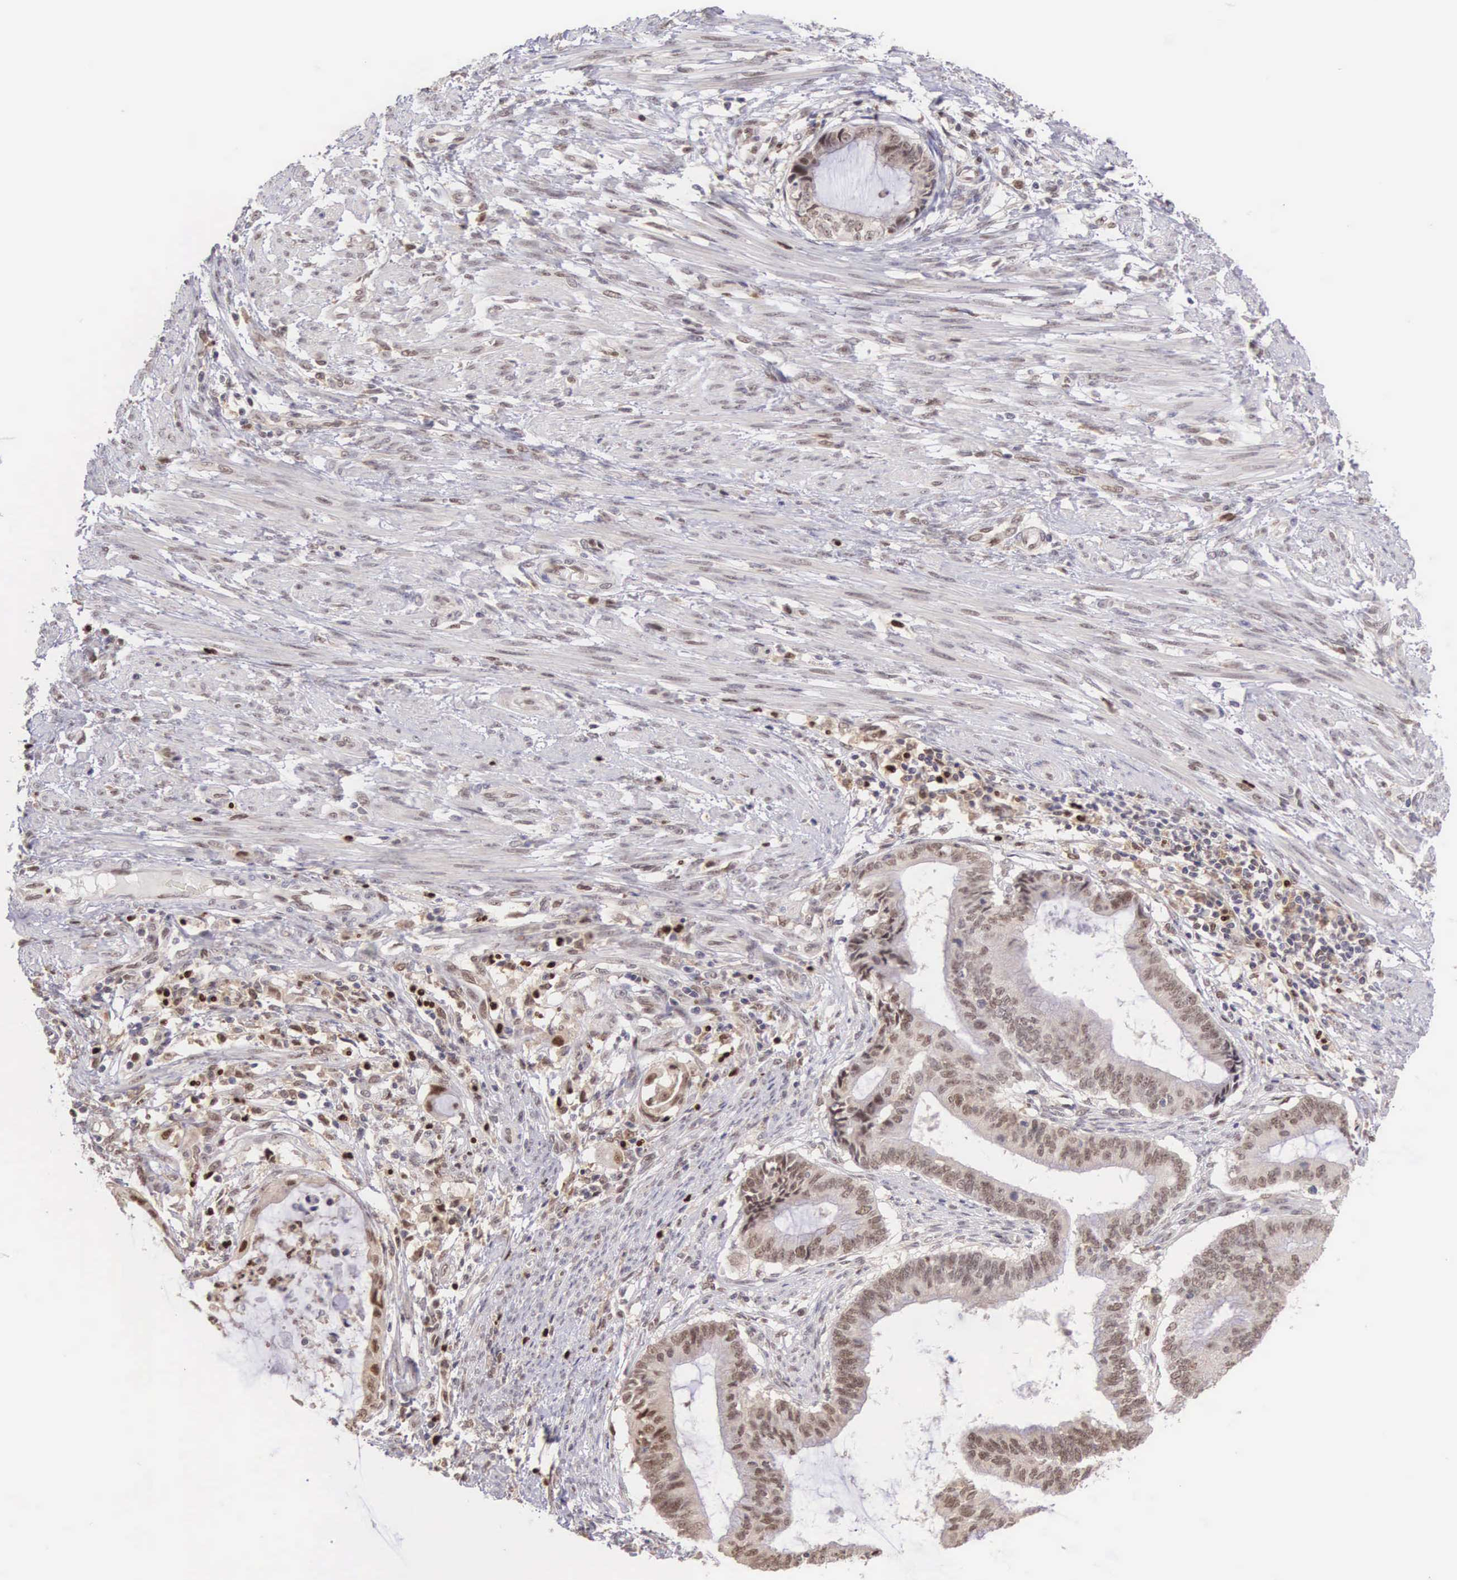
{"staining": {"intensity": "weak", "quantity": "25%-75%", "location": "nuclear"}, "tissue": "endometrial cancer", "cell_type": "Tumor cells", "image_type": "cancer", "snomed": [{"axis": "morphology", "description": "Adenocarcinoma, NOS"}, {"axis": "topography", "description": "Endometrium"}], "caption": "This histopathology image reveals immunohistochemistry staining of human adenocarcinoma (endometrial), with low weak nuclear positivity in about 25%-75% of tumor cells.", "gene": "GRK3", "patient": {"sex": "female", "age": 63}}